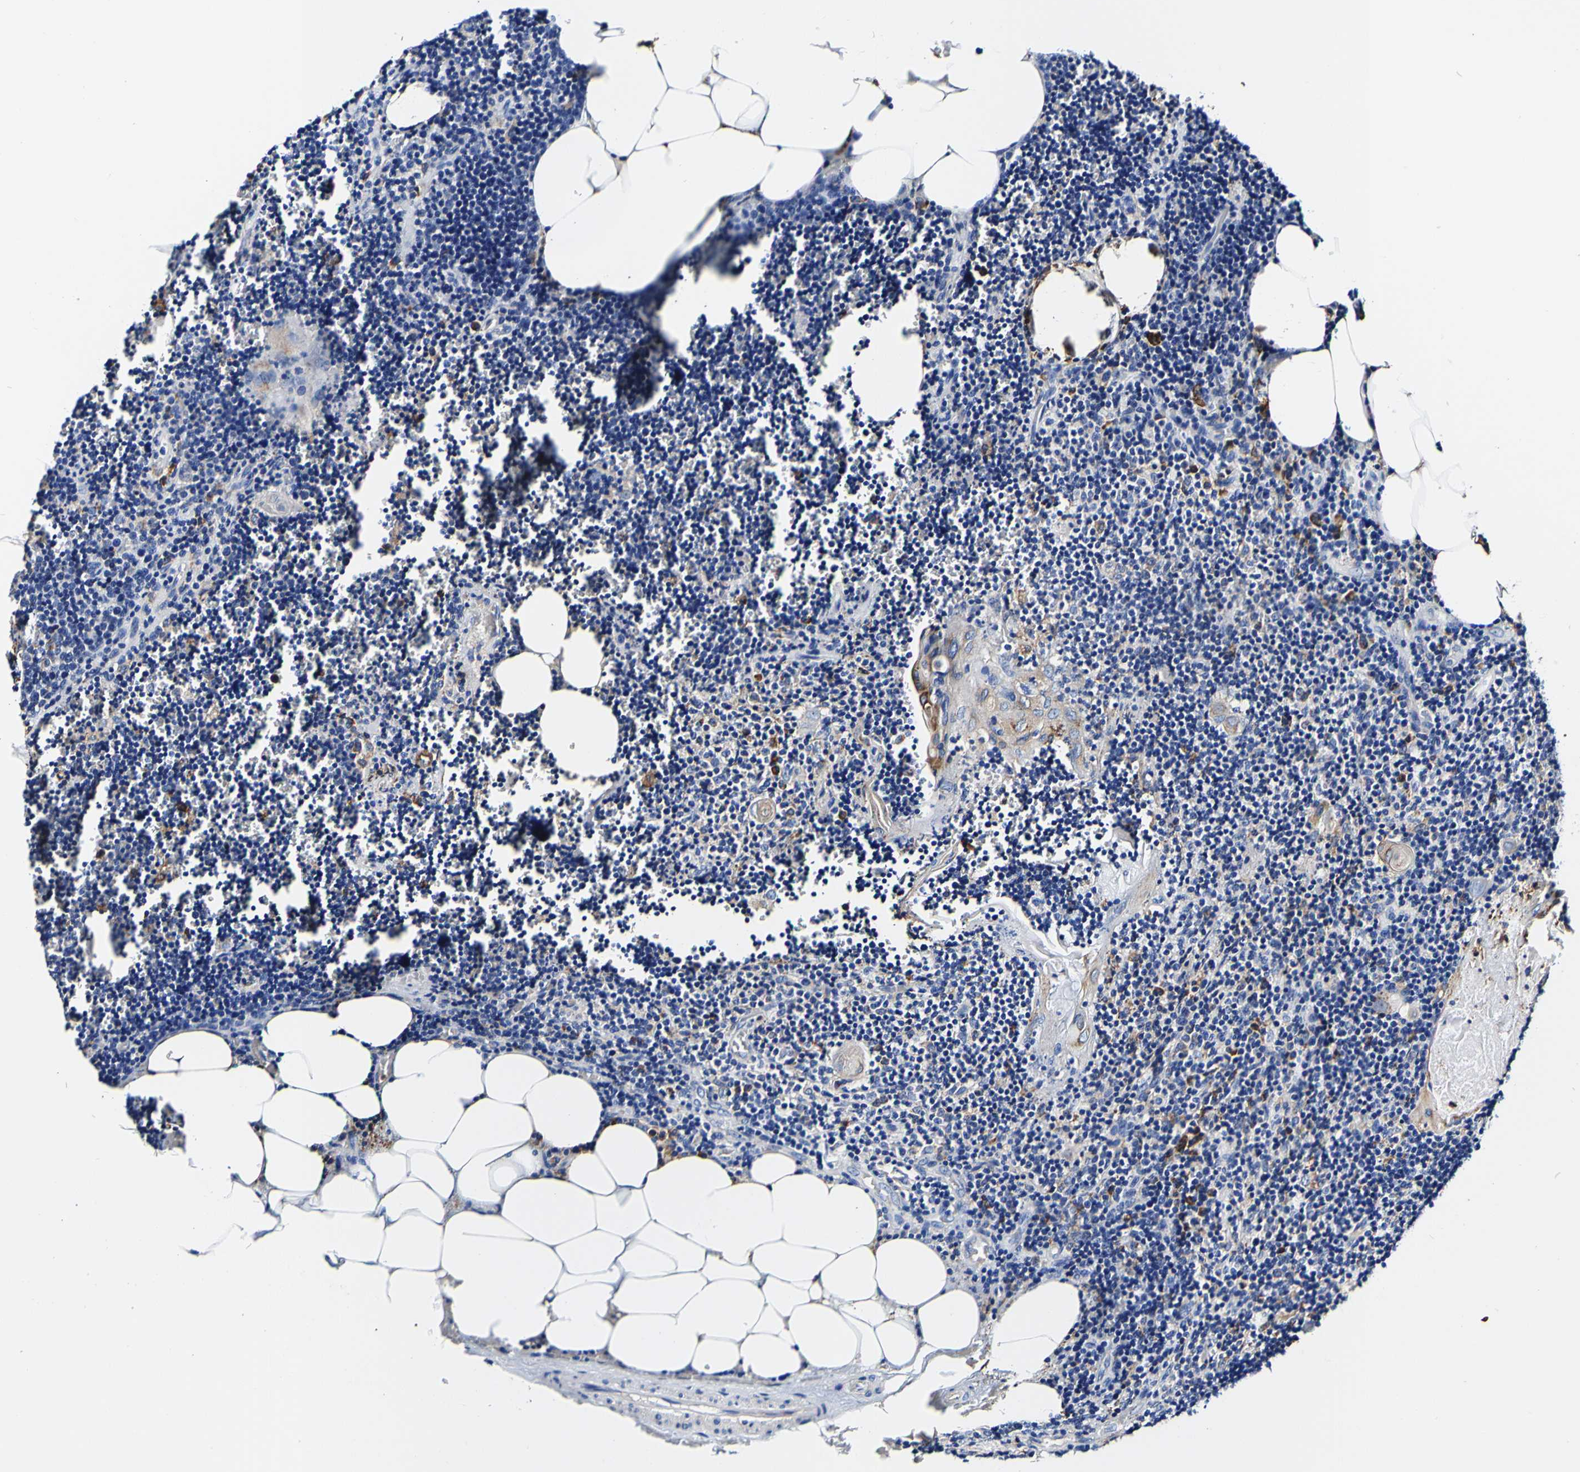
{"staining": {"intensity": "weak", "quantity": "<25%", "location": "cytoplasmic/membranous"}, "tissue": "lymph node", "cell_type": "Germinal center cells", "image_type": "normal", "snomed": [{"axis": "morphology", "description": "Normal tissue, NOS"}, {"axis": "topography", "description": "Lymph node"}], "caption": "This histopathology image is of normal lymph node stained with immunohistochemistry (IHC) to label a protein in brown with the nuclei are counter-stained blue. There is no staining in germinal center cells. (DAB (3,3'-diaminobenzidine) immunohistochemistry visualized using brightfield microscopy, high magnification).", "gene": "P4HB", "patient": {"sex": "male", "age": 33}}